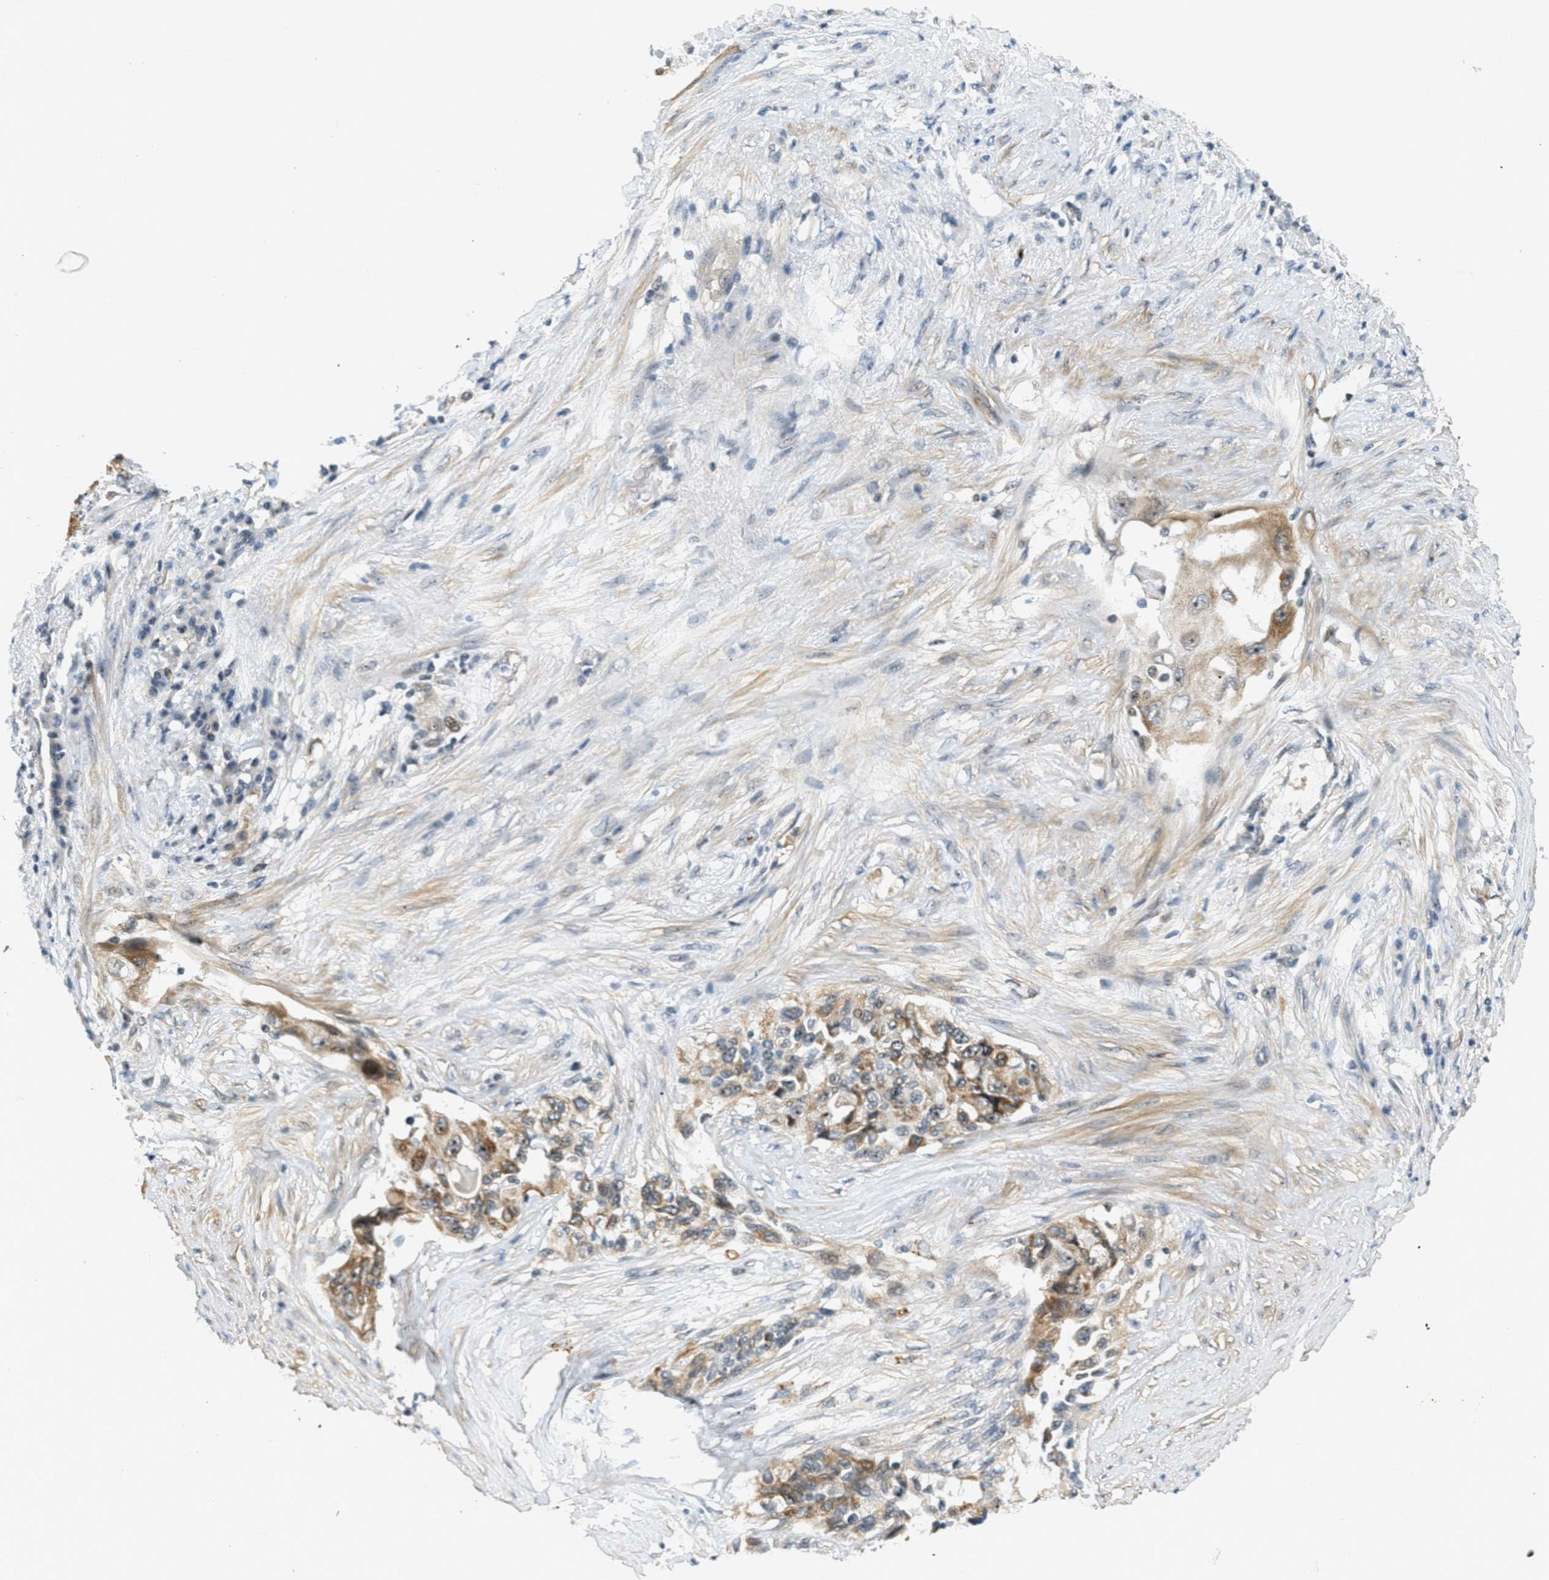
{"staining": {"intensity": "moderate", "quantity": ">75%", "location": "cytoplasmic/membranous,nuclear"}, "tissue": "lung cancer", "cell_type": "Tumor cells", "image_type": "cancer", "snomed": [{"axis": "morphology", "description": "Adenocarcinoma, NOS"}, {"axis": "topography", "description": "Lung"}], "caption": "Lung adenocarcinoma stained with a brown dye displays moderate cytoplasmic/membranous and nuclear positive positivity in about >75% of tumor cells.", "gene": "DDX47", "patient": {"sex": "female", "age": 51}}